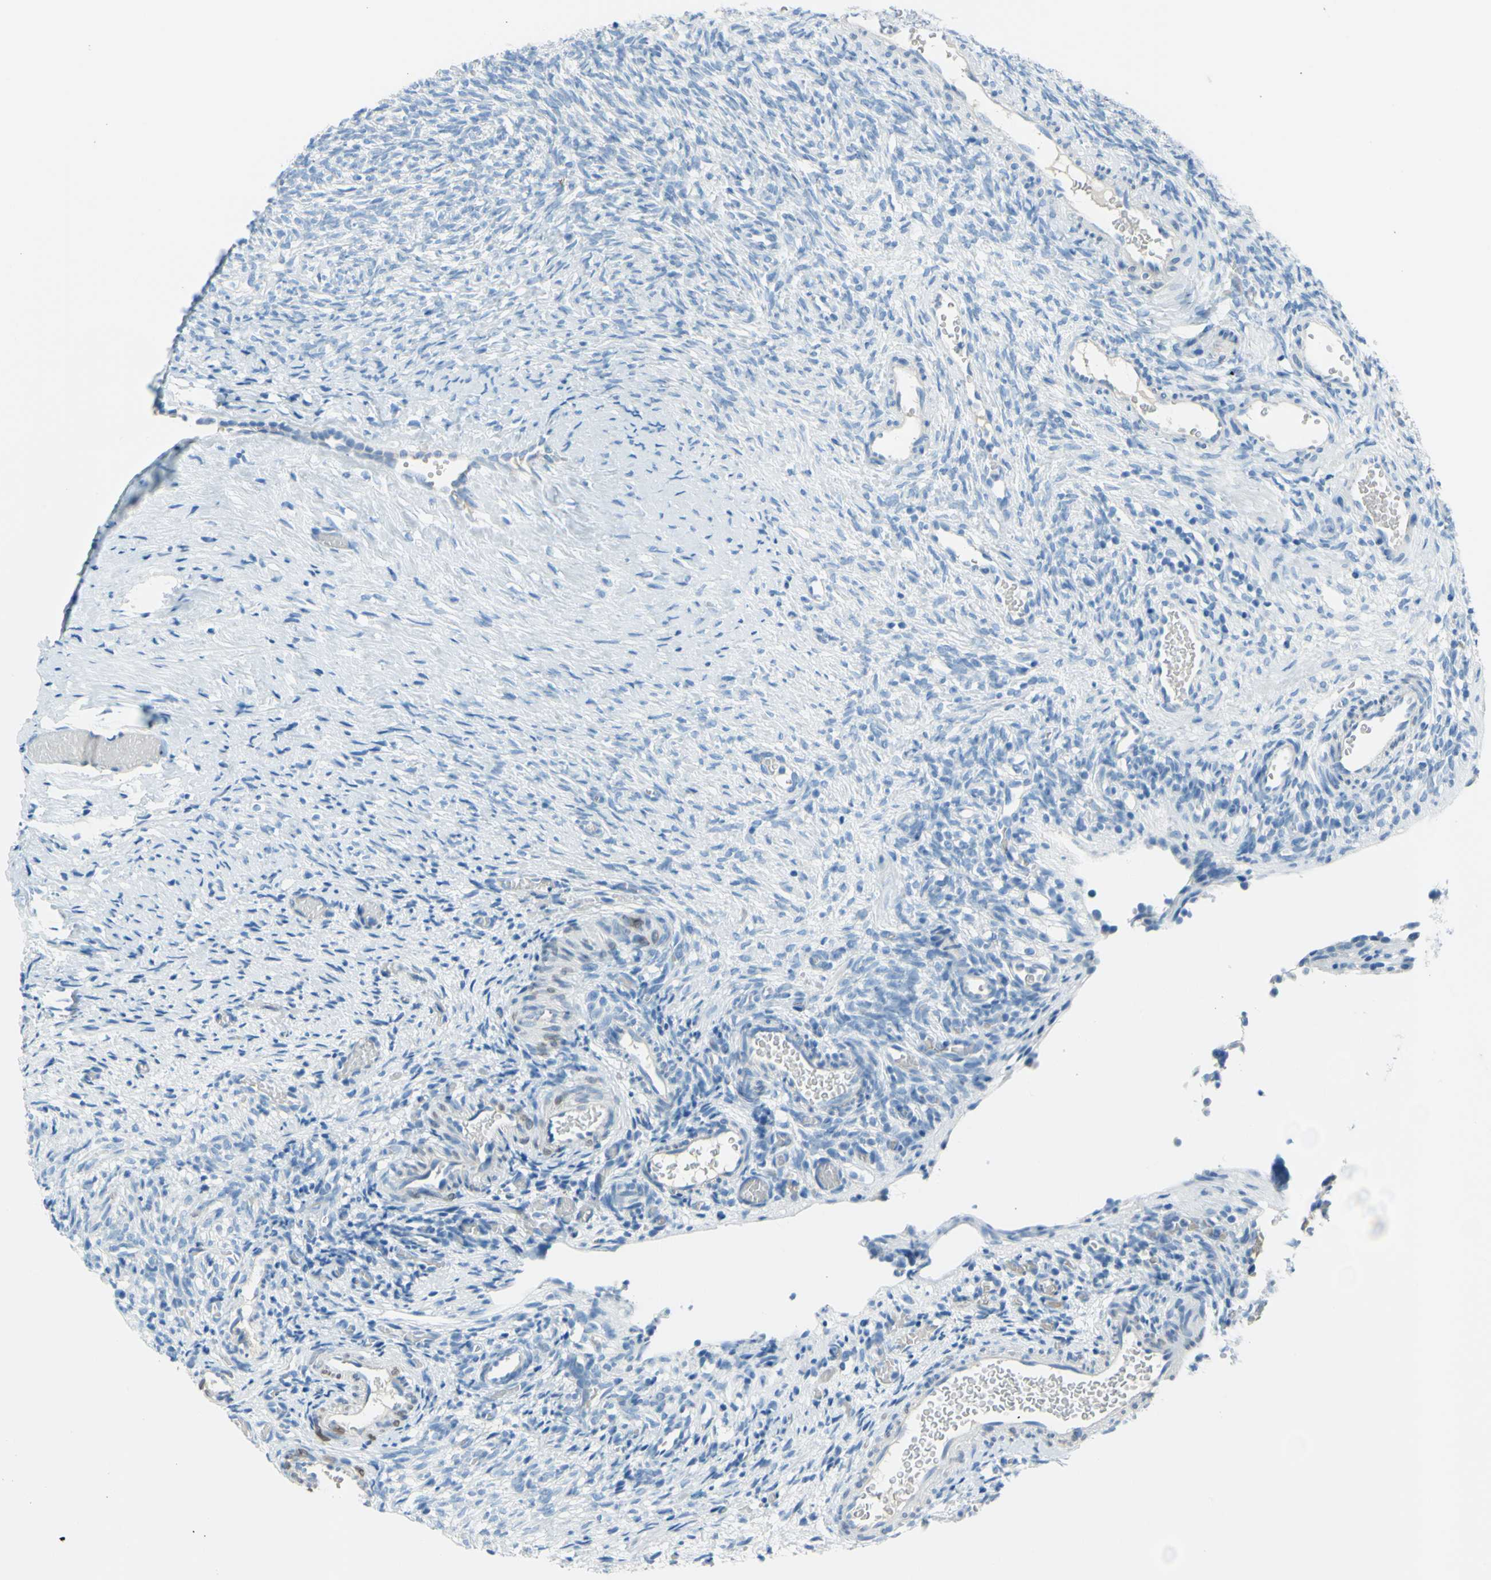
{"staining": {"intensity": "negative", "quantity": "none", "location": "none"}, "tissue": "ovary", "cell_type": "Ovarian stroma cells", "image_type": "normal", "snomed": [{"axis": "morphology", "description": "Normal tissue, NOS"}, {"axis": "topography", "description": "Ovary"}], "caption": "DAB immunohistochemical staining of normal human ovary reveals no significant staining in ovarian stroma cells. (DAB (3,3'-diaminobenzidine) immunohistochemistry (IHC) with hematoxylin counter stain).", "gene": "DCT", "patient": {"sex": "female", "age": 35}}